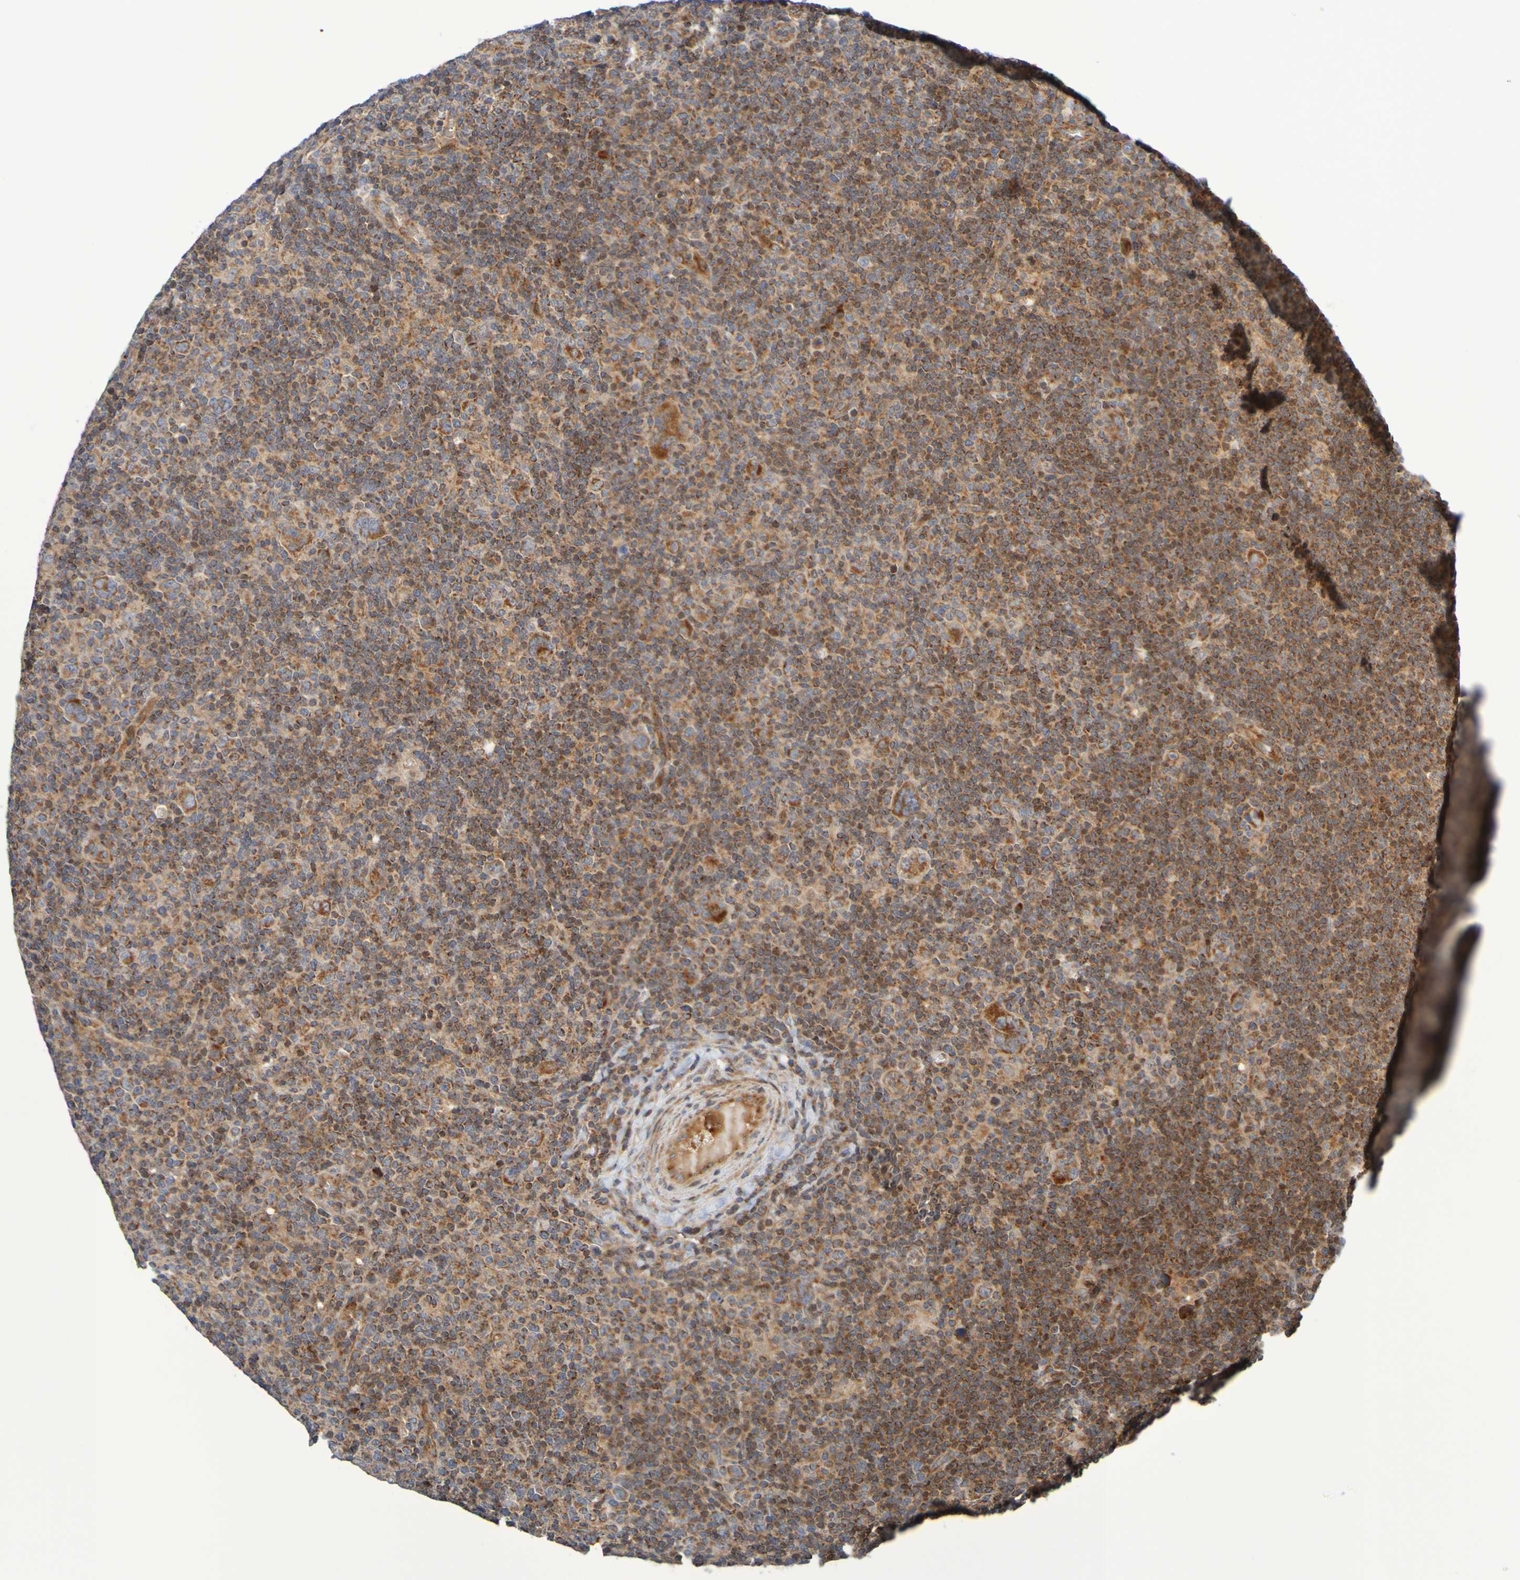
{"staining": {"intensity": "strong", "quantity": ">75%", "location": "cytoplasmic/membranous"}, "tissue": "lymphoma", "cell_type": "Tumor cells", "image_type": "cancer", "snomed": [{"axis": "morphology", "description": "Hodgkin's disease, NOS"}, {"axis": "topography", "description": "Lymph node"}], "caption": "Protein staining shows strong cytoplasmic/membranous positivity in about >75% of tumor cells in Hodgkin's disease.", "gene": "CCDC51", "patient": {"sex": "female", "age": 57}}